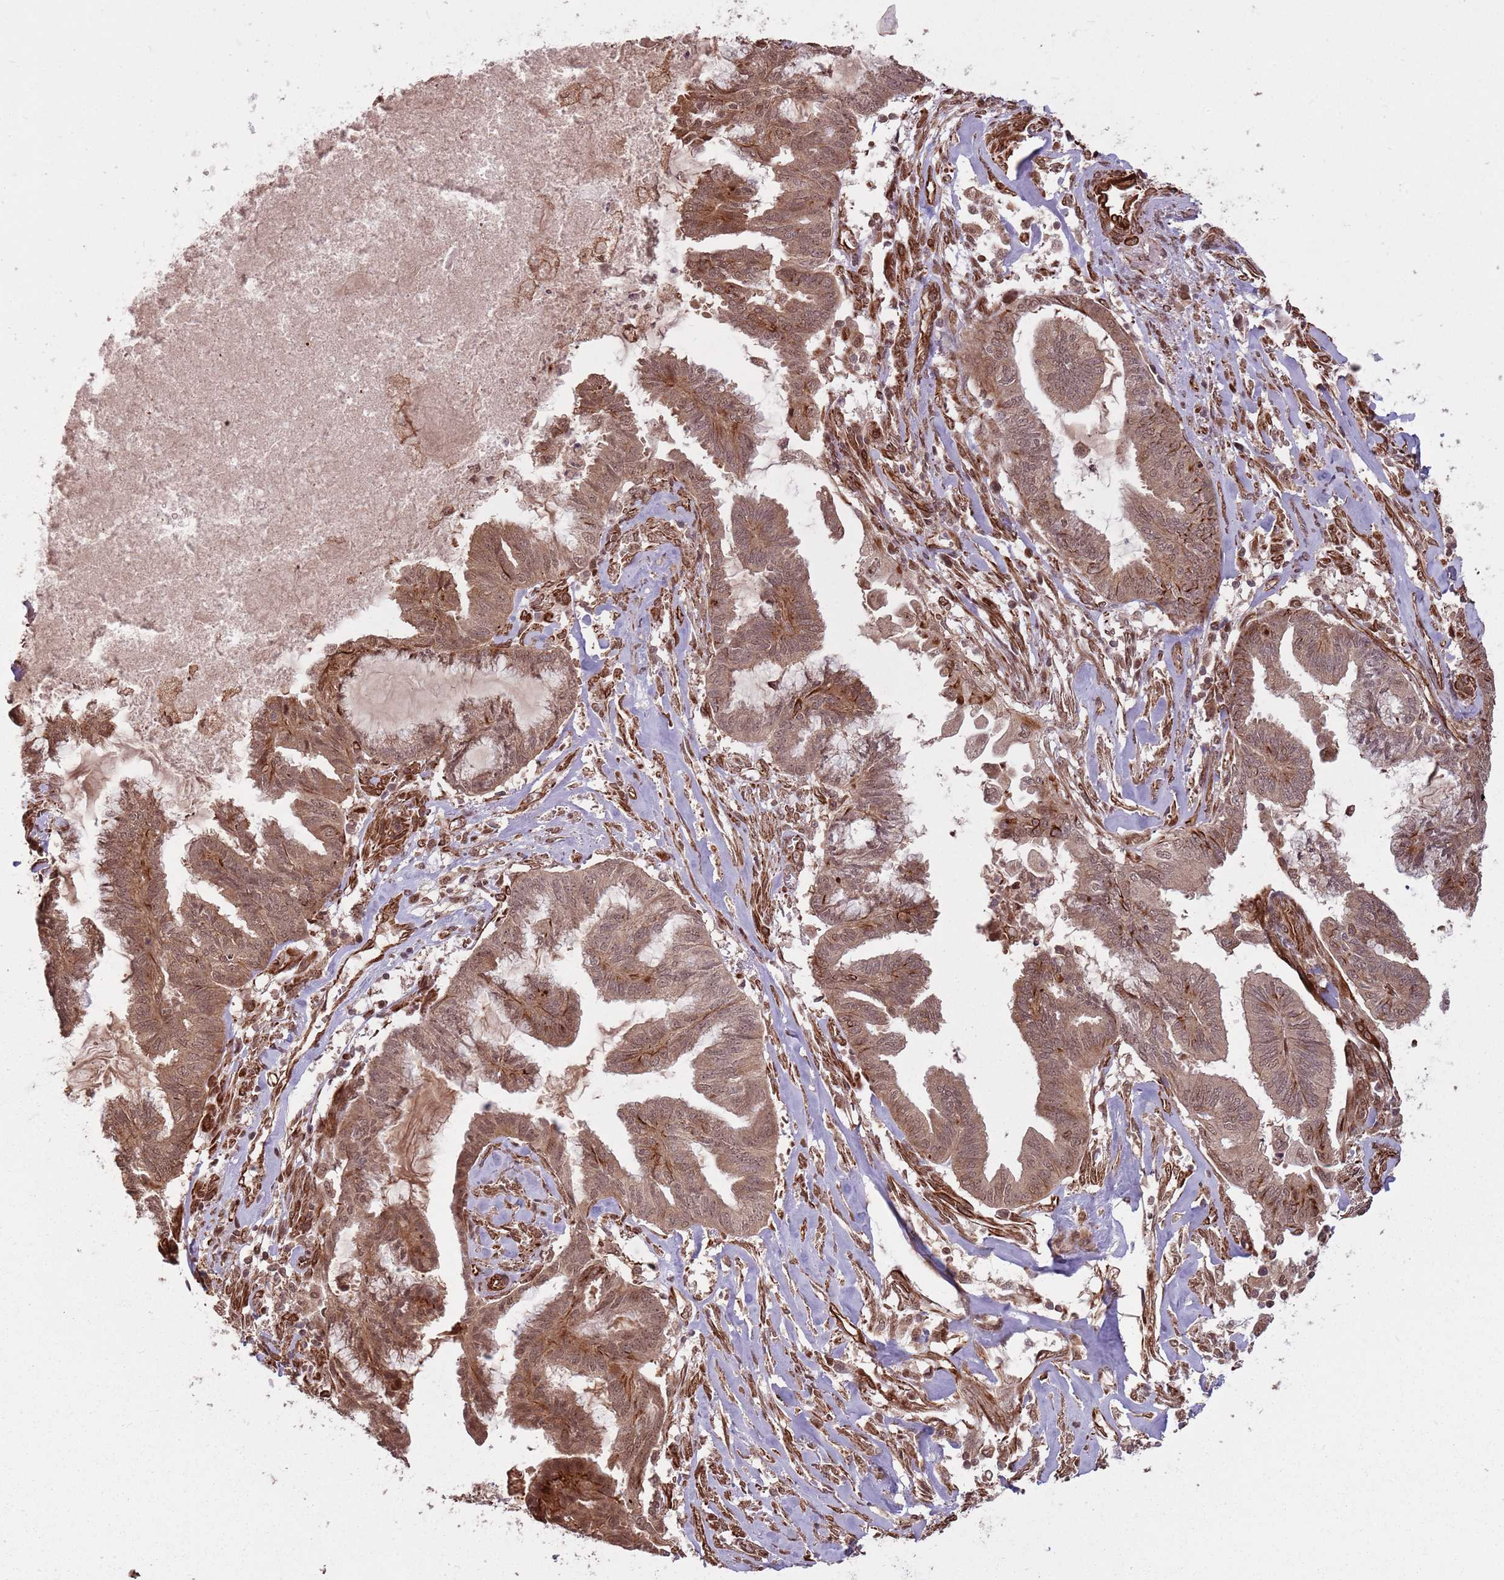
{"staining": {"intensity": "moderate", "quantity": ">75%", "location": "cytoplasmic/membranous,nuclear"}, "tissue": "endometrial cancer", "cell_type": "Tumor cells", "image_type": "cancer", "snomed": [{"axis": "morphology", "description": "Adenocarcinoma, NOS"}, {"axis": "topography", "description": "Endometrium"}], "caption": "Adenocarcinoma (endometrial) stained with immunohistochemistry (IHC) exhibits moderate cytoplasmic/membranous and nuclear positivity in approximately >75% of tumor cells. Nuclei are stained in blue.", "gene": "ADAMTS3", "patient": {"sex": "female", "age": 86}}